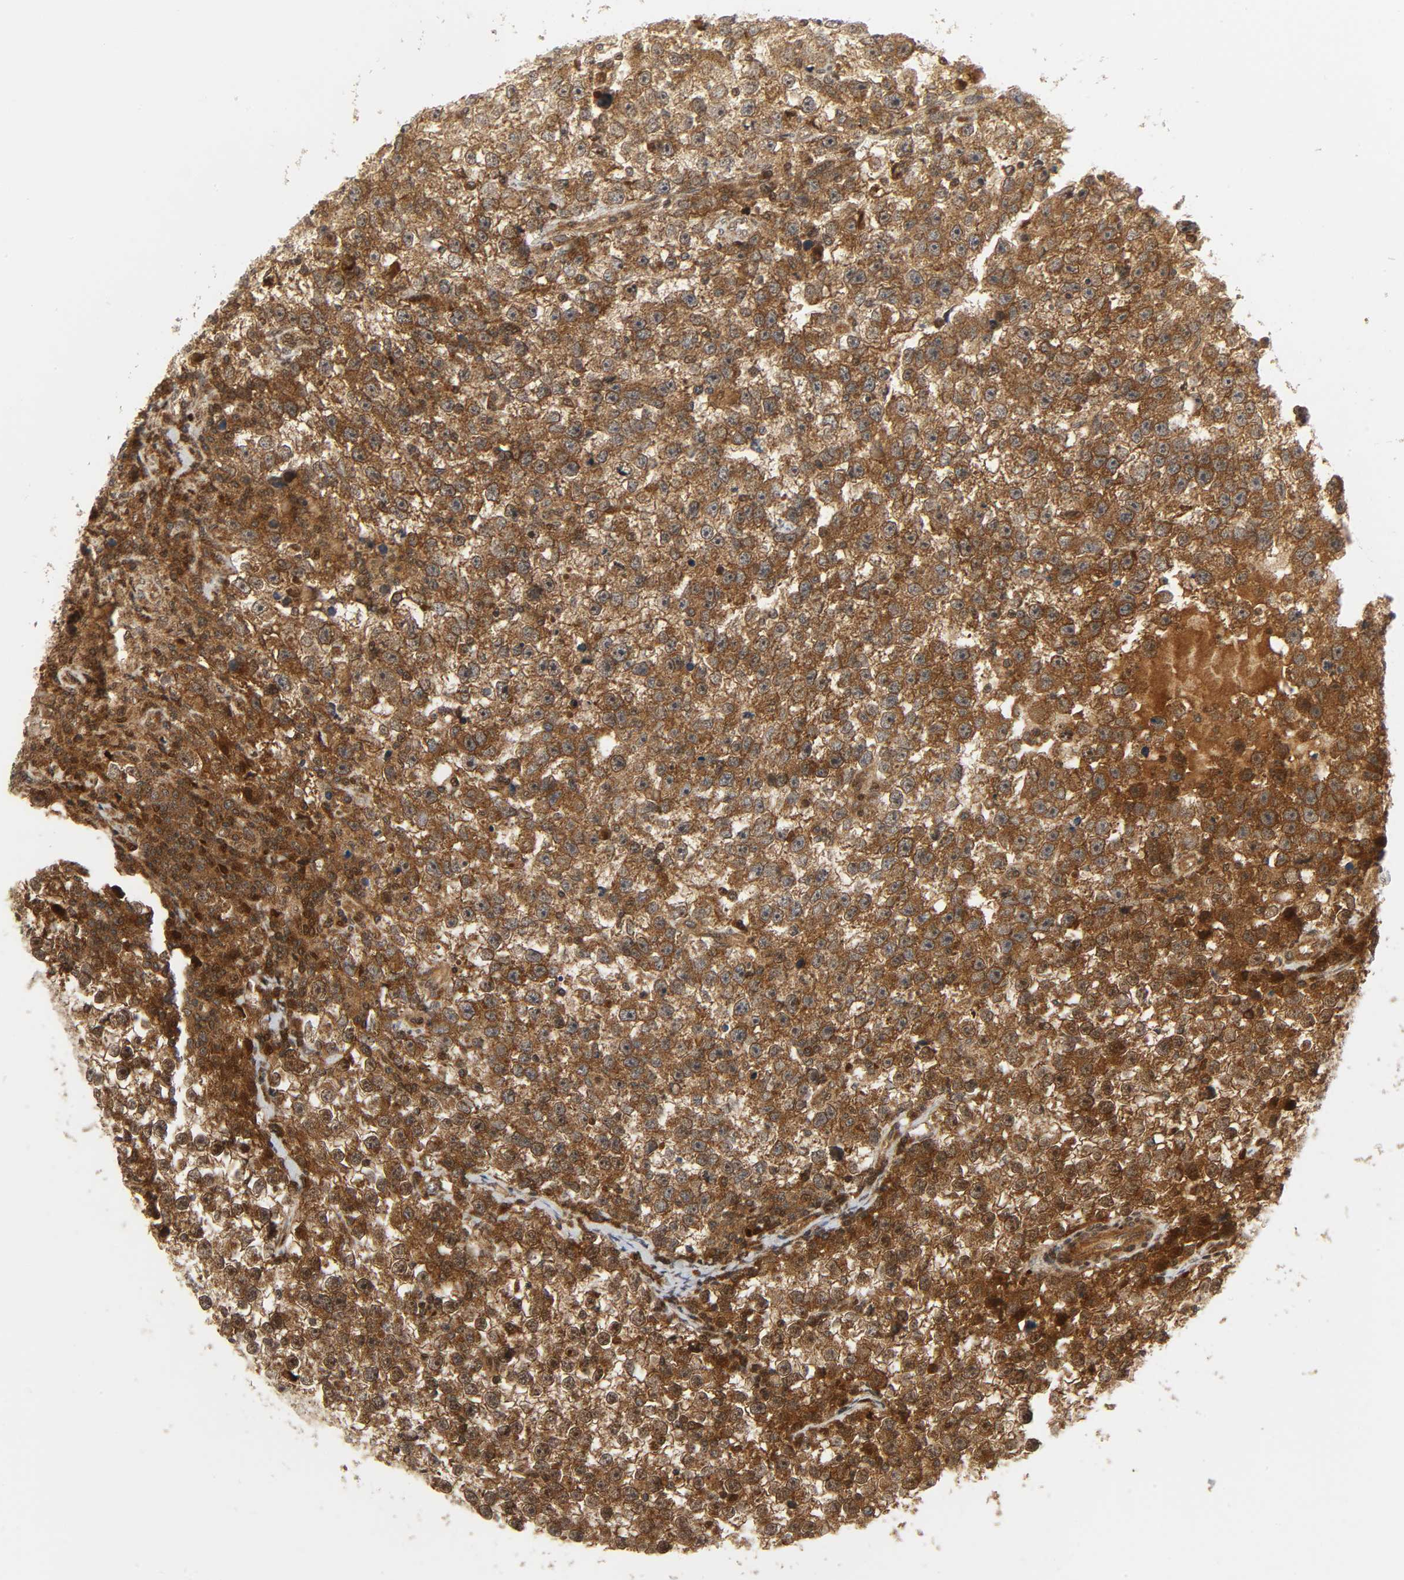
{"staining": {"intensity": "strong", "quantity": ">75%", "location": "cytoplasmic/membranous"}, "tissue": "testis cancer", "cell_type": "Tumor cells", "image_type": "cancer", "snomed": [{"axis": "morphology", "description": "Seminoma, NOS"}, {"axis": "topography", "description": "Testis"}], "caption": "Immunohistochemistry micrograph of neoplastic tissue: human testis seminoma stained using IHC exhibits high levels of strong protein expression localized specifically in the cytoplasmic/membranous of tumor cells, appearing as a cytoplasmic/membranous brown color.", "gene": "CHUK", "patient": {"sex": "male", "age": 33}}